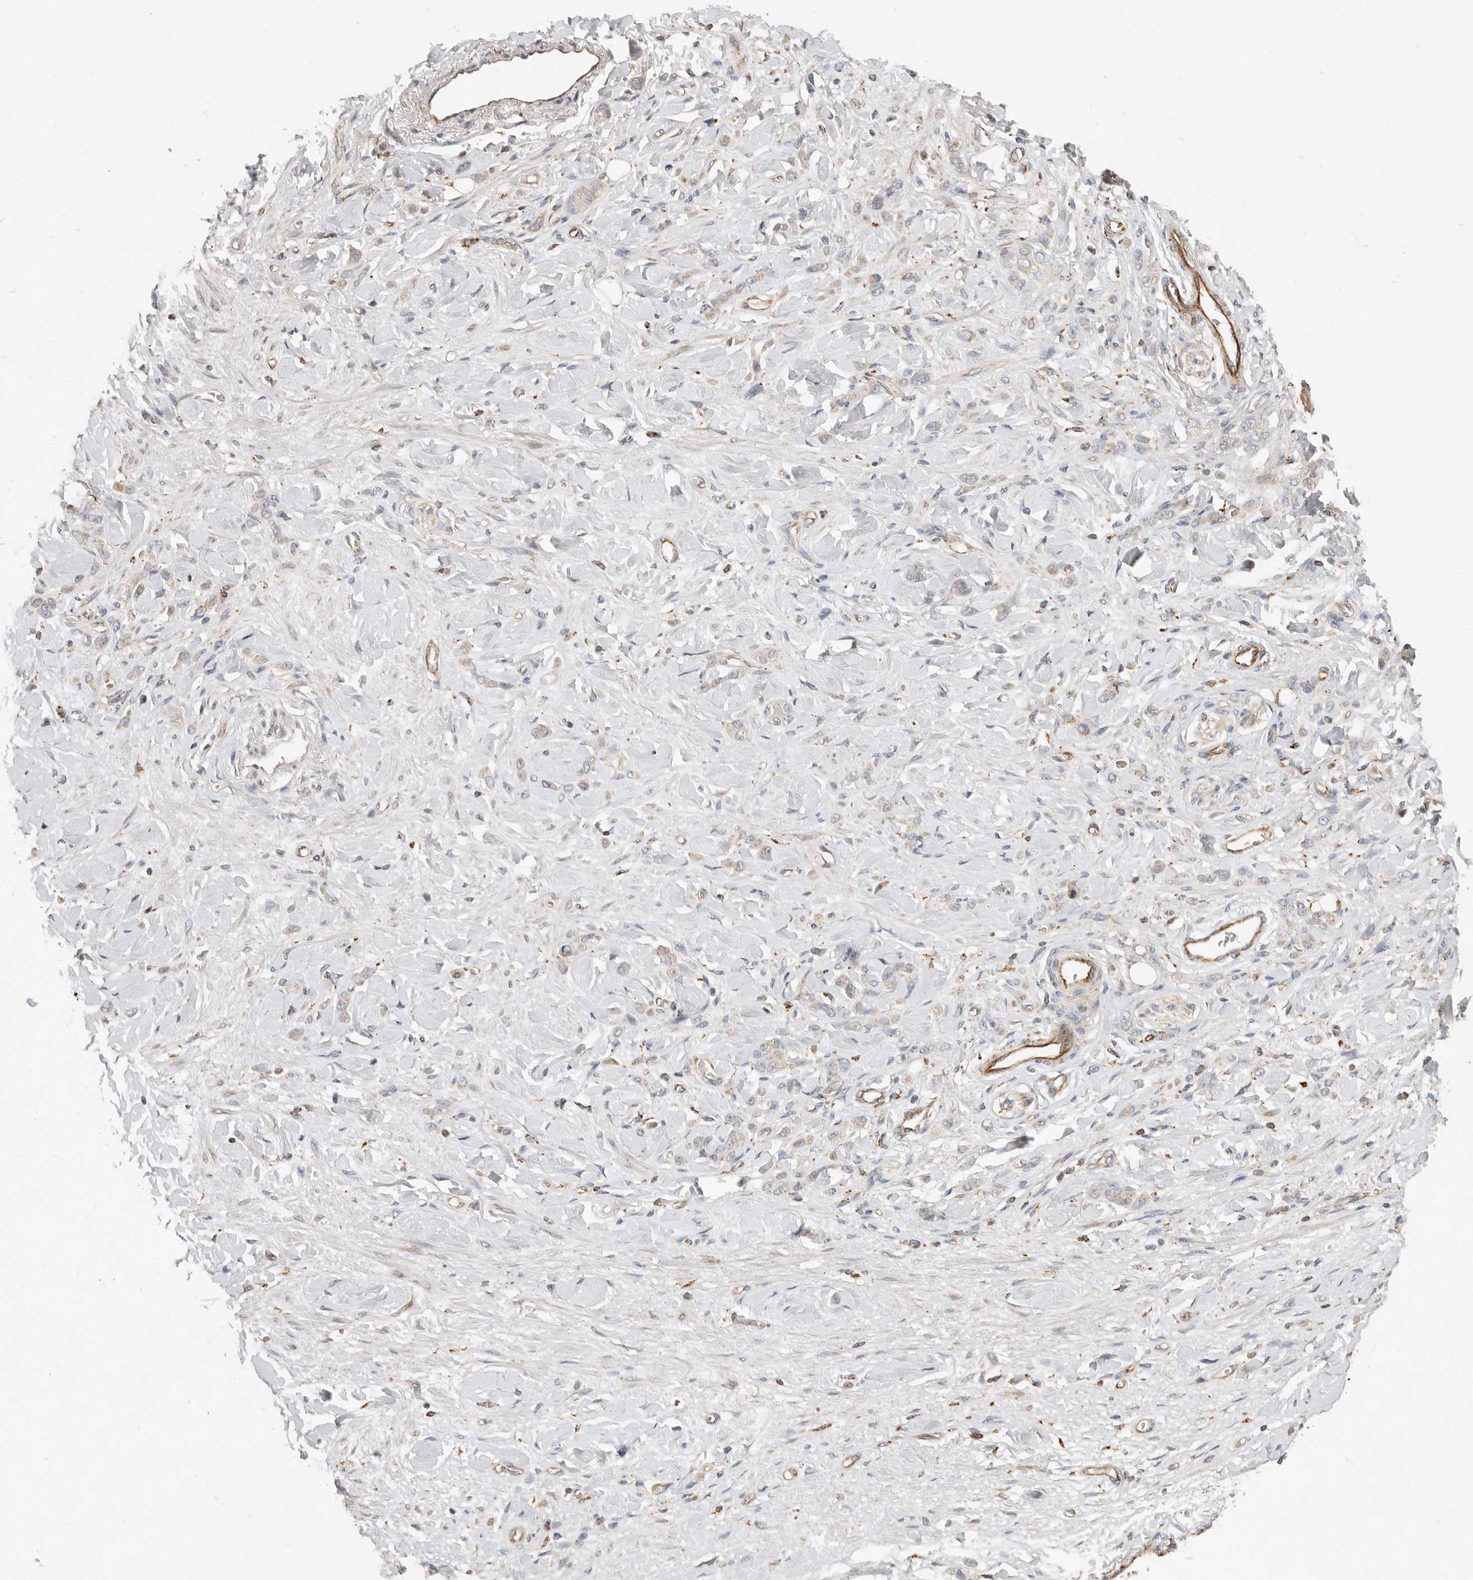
{"staining": {"intensity": "negative", "quantity": "none", "location": "none"}, "tissue": "stomach cancer", "cell_type": "Tumor cells", "image_type": "cancer", "snomed": [{"axis": "morphology", "description": "Normal tissue, NOS"}, {"axis": "morphology", "description": "Adenocarcinoma, NOS"}, {"axis": "topography", "description": "Stomach"}], "caption": "Tumor cells are negative for protein expression in human stomach cancer (adenocarcinoma).", "gene": "ARHGEF10L", "patient": {"sex": "male", "age": 82}}